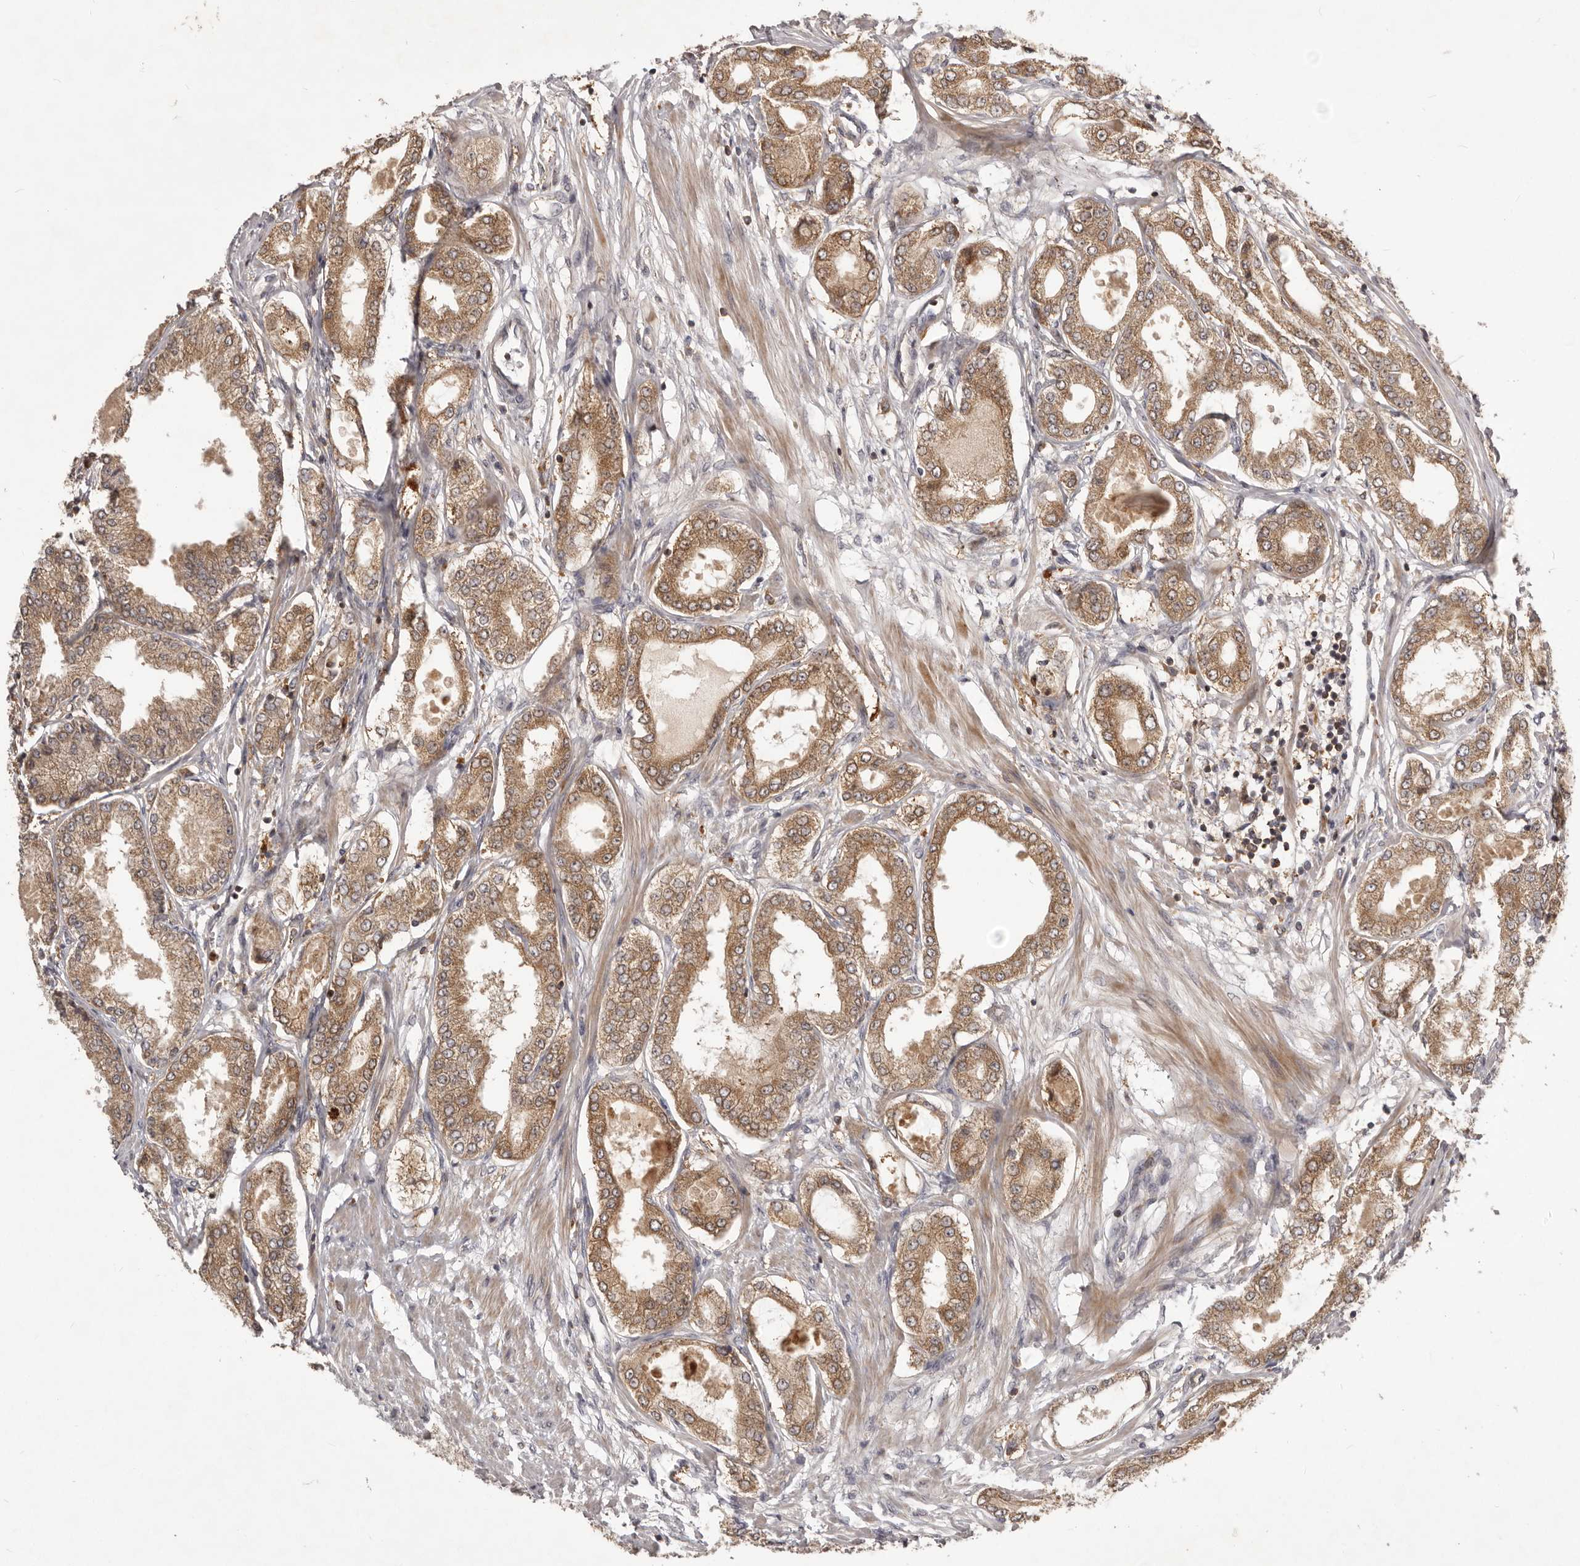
{"staining": {"intensity": "moderate", "quantity": ">75%", "location": "cytoplasmic/membranous"}, "tissue": "prostate cancer", "cell_type": "Tumor cells", "image_type": "cancer", "snomed": [{"axis": "morphology", "description": "Adenocarcinoma, Low grade"}, {"axis": "topography", "description": "Prostate"}], "caption": "Brown immunohistochemical staining in human prostate cancer shows moderate cytoplasmic/membranous expression in approximately >75% of tumor cells. (DAB (3,3'-diaminobenzidine) = brown stain, brightfield microscopy at high magnification).", "gene": "RNF187", "patient": {"sex": "male", "age": 63}}